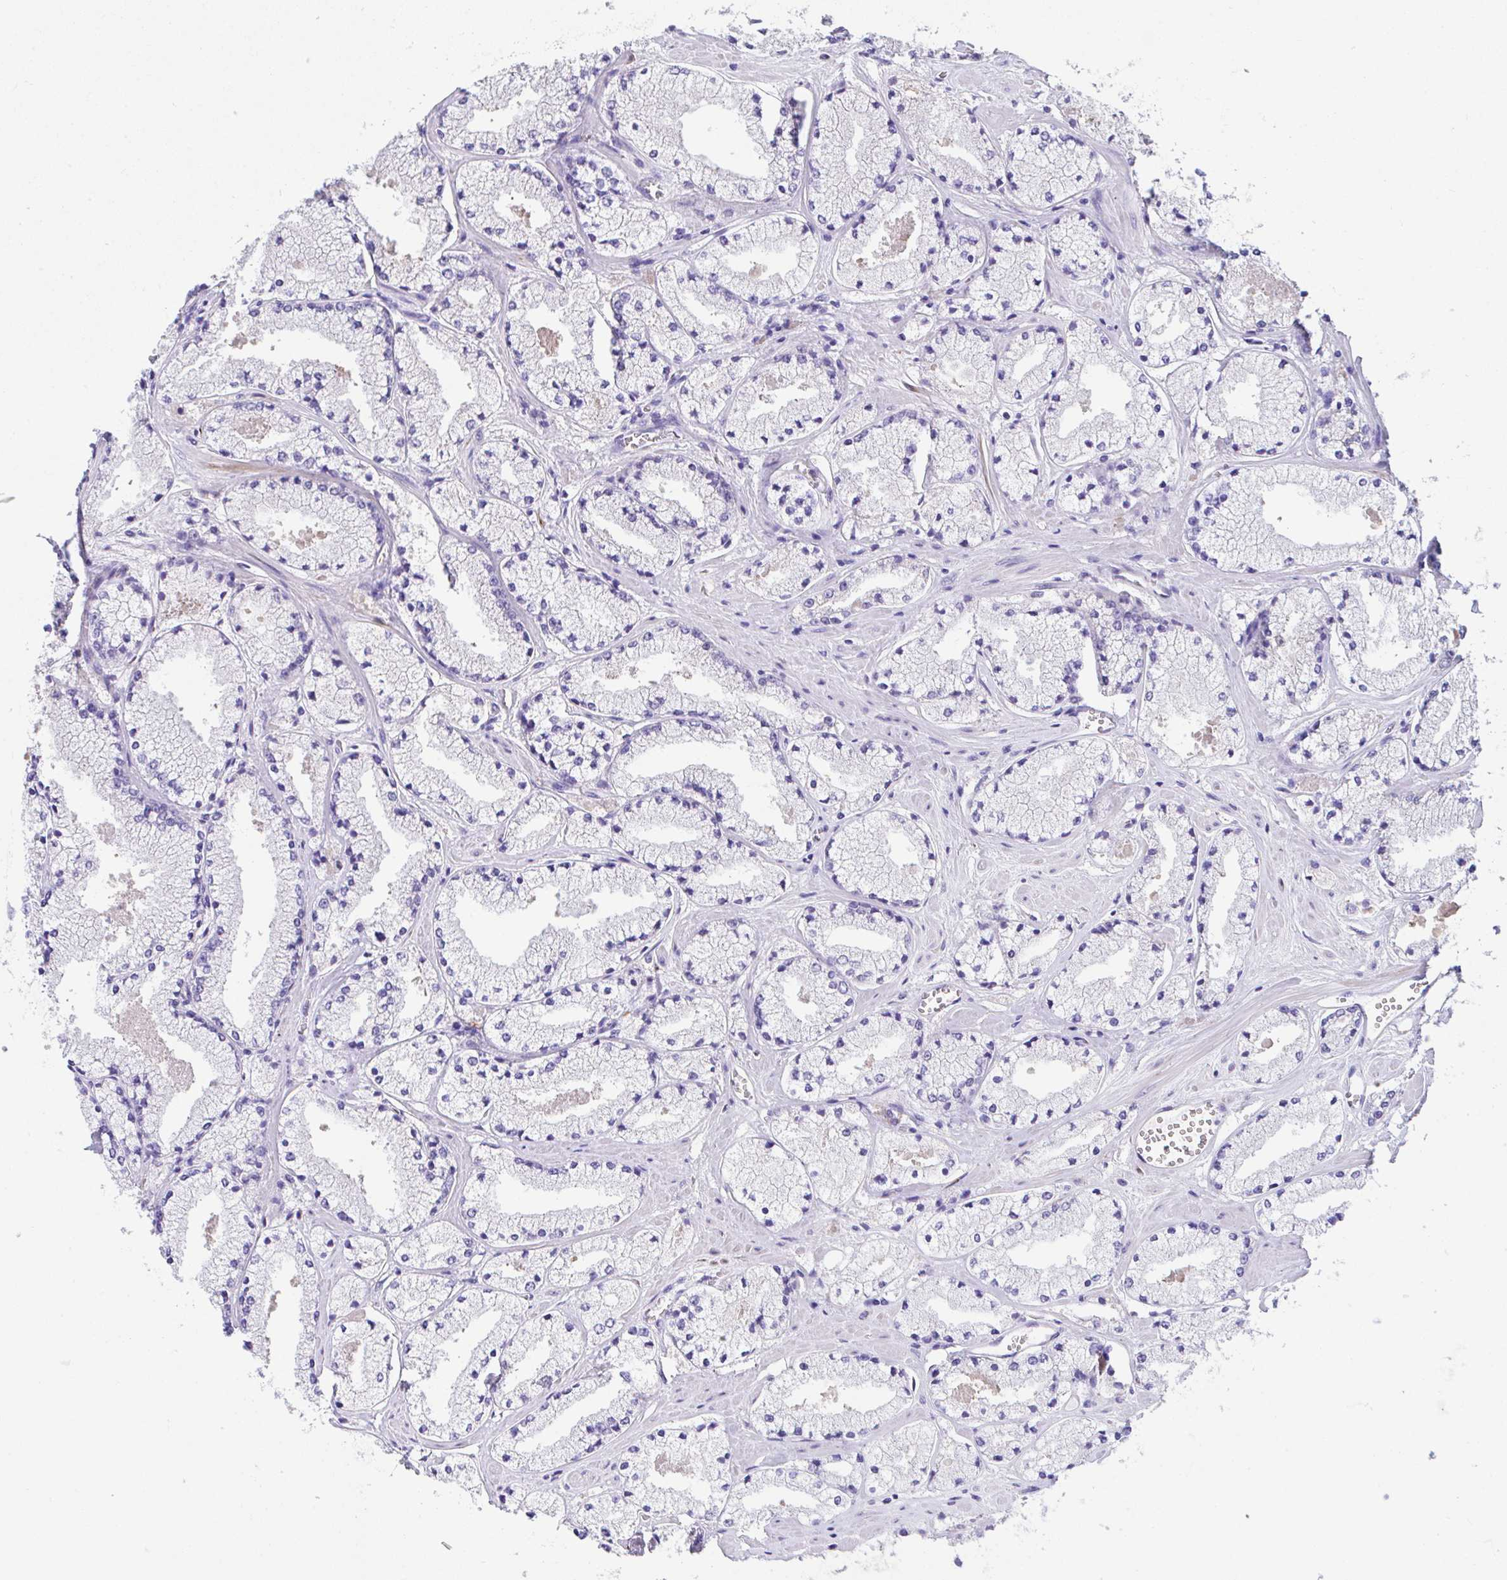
{"staining": {"intensity": "negative", "quantity": "none", "location": "none"}, "tissue": "prostate cancer", "cell_type": "Tumor cells", "image_type": "cancer", "snomed": [{"axis": "morphology", "description": "Adenocarcinoma, High grade"}, {"axis": "topography", "description": "Prostate"}], "caption": "Immunohistochemistry (IHC) histopathology image of neoplastic tissue: human prostate high-grade adenocarcinoma stained with DAB (3,3'-diaminobenzidine) exhibits no significant protein staining in tumor cells.", "gene": "HOXB4", "patient": {"sex": "male", "age": 63}}